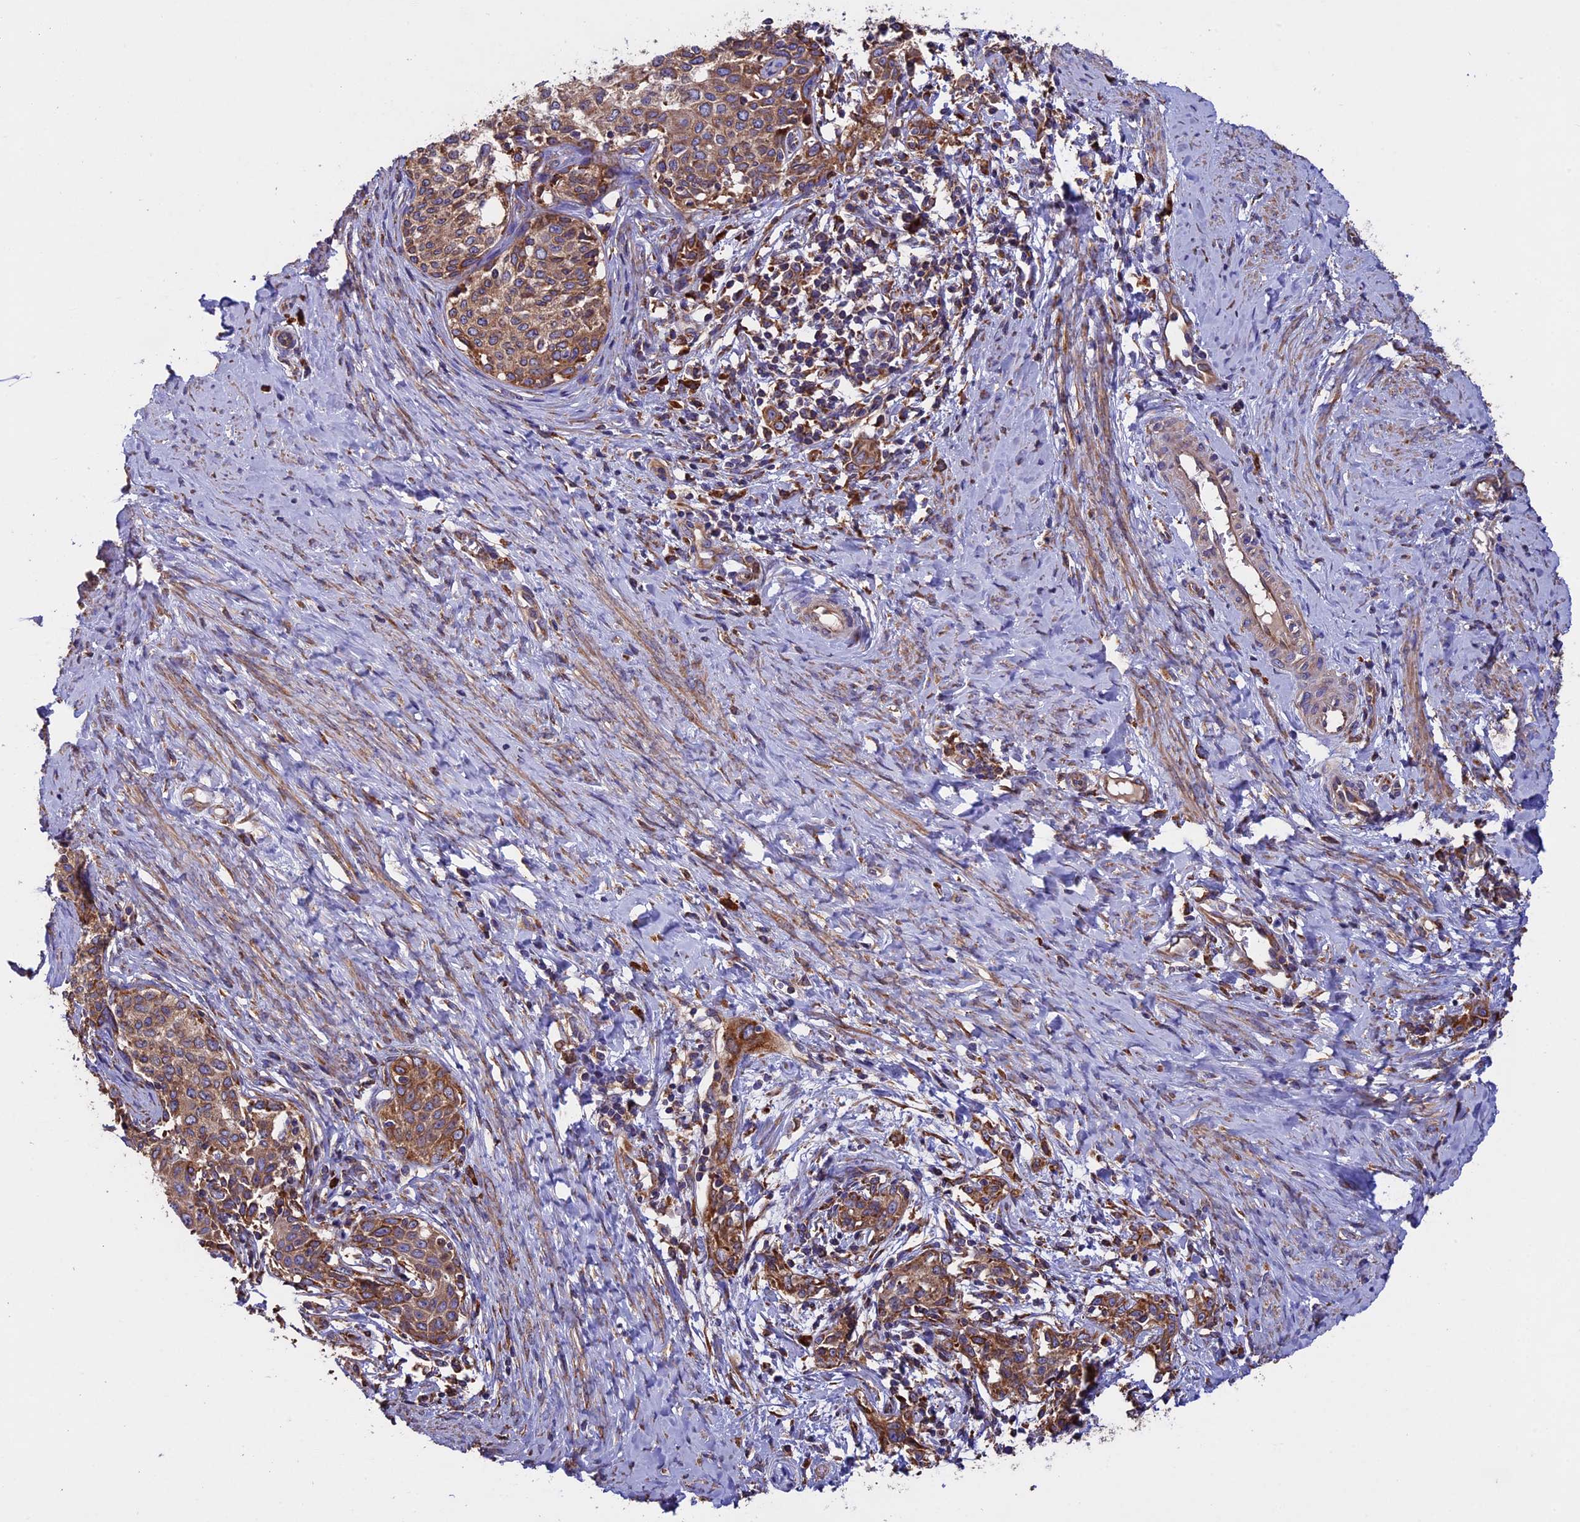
{"staining": {"intensity": "moderate", "quantity": ">75%", "location": "cytoplasmic/membranous"}, "tissue": "cervical cancer", "cell_type": "Tumor cells", "image_type": "cancer", "snomed": [{"axis": "morphology", "description": "Squamous cell carcinoma, NOS"}, {"axis": "morphology", "description": "Adenocarcinoma, NOS"}, {"axis": "topography", "description": "Cervix"}], "caption": "About >75% of tumor cells in human cervical cancer (adenocarcinoma) exhibit moderate cytoplasmic/membranous protein positivity as visualized by brown immunohistochemical staining.", "gene": "BTBD3", "patient": {"sex": "female", "age": 52}}